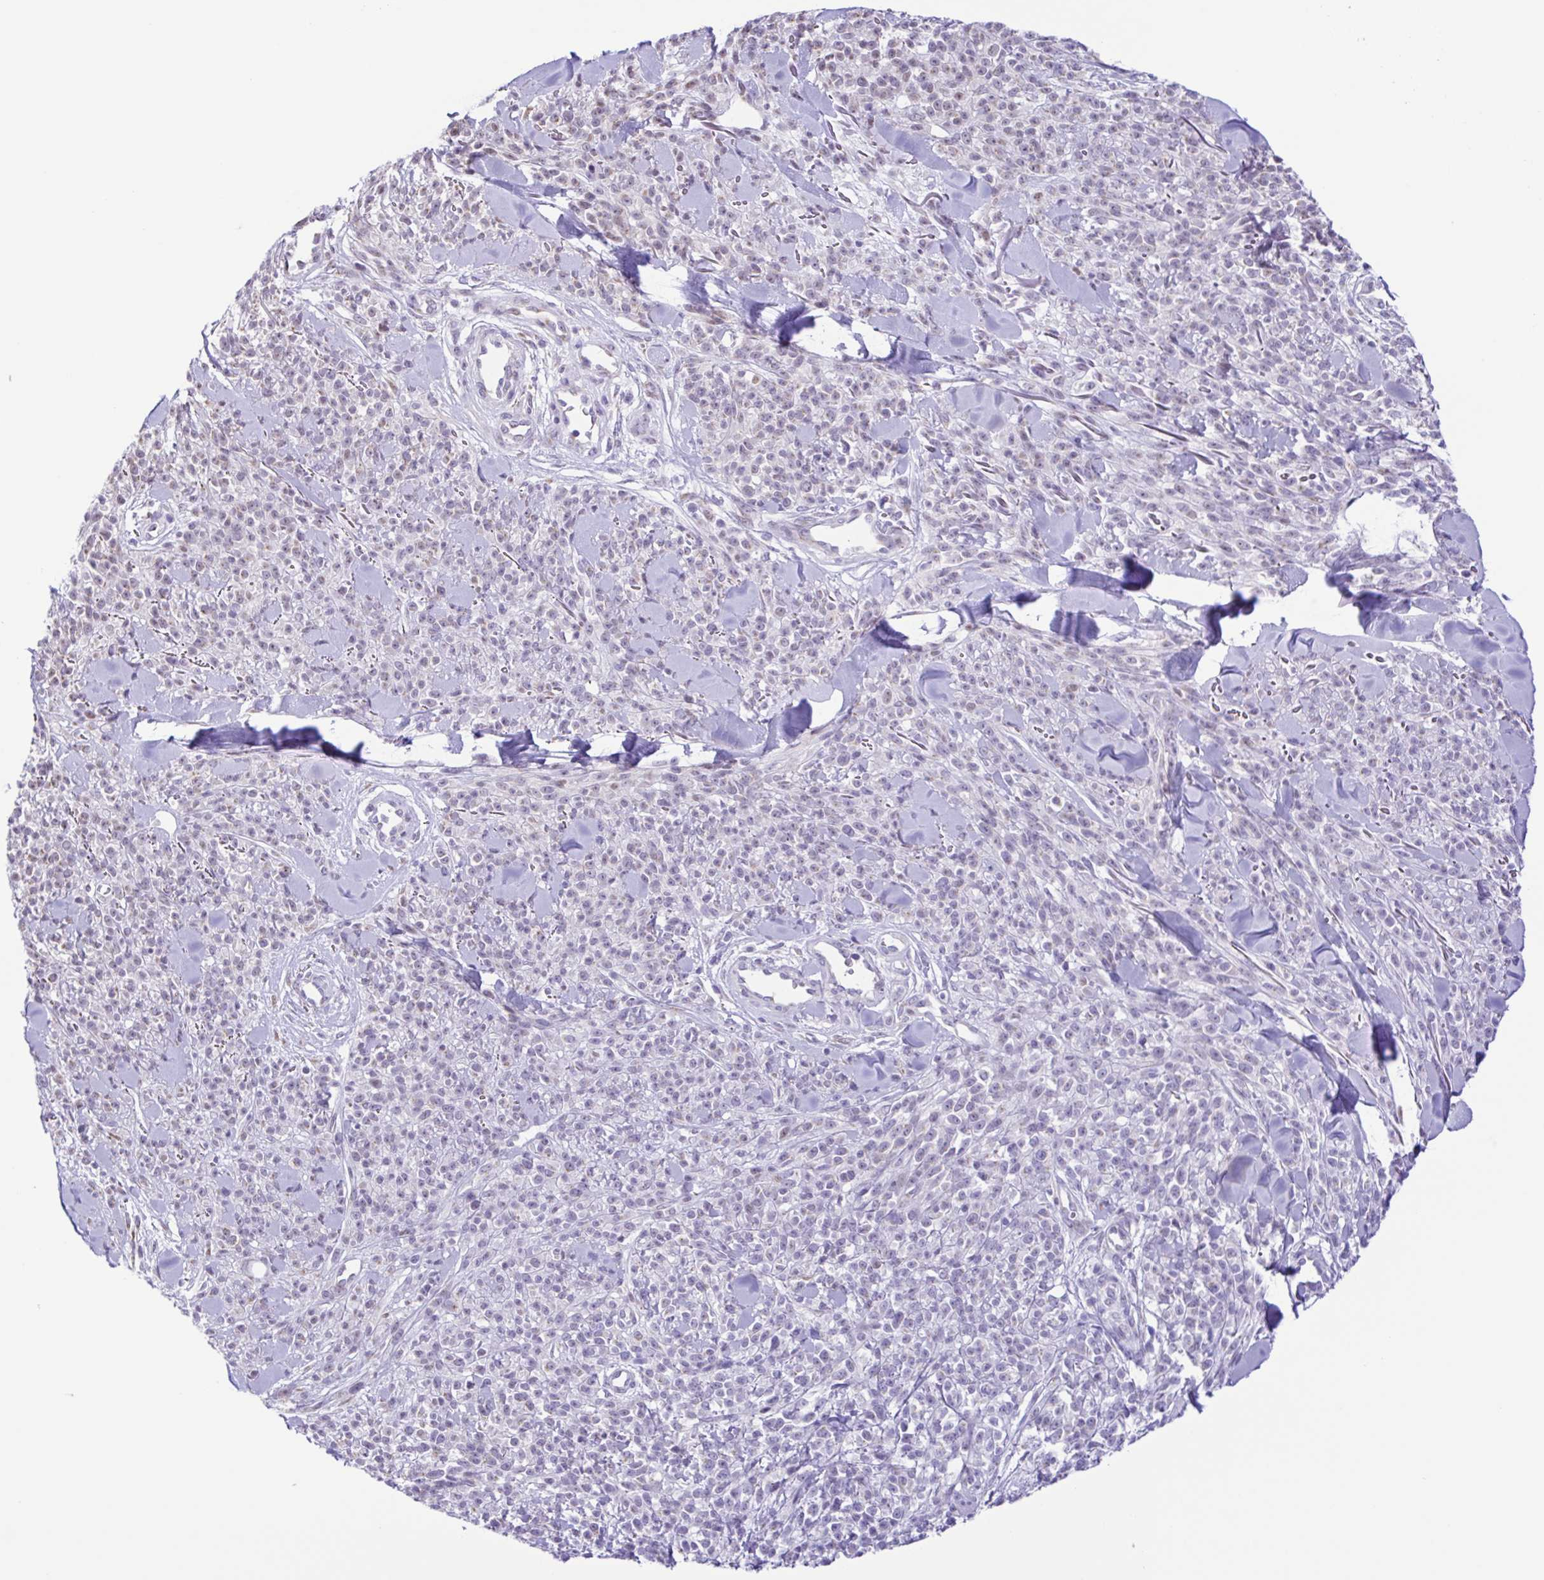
{"staining": {"intensity": "weak", "quantity": "<25%", "location": "nuclear"}, "tissue": "melanoma", "cell_type": "Tumor cells", "image_type": "cancer", "snomed": [{"axis": "morphology", "description": "Malignant melanoma, NOS"}, {"axis": "topography", "description": "Skin"}, {"axis": "topography", "description": "Skin of trunk"}], "caption": "Immunohistochemistry (IHC) of melanoma shows no positivity in tumor cells.", "gene": "TGM3", "patient": {"sex": "male", "age": 74}}